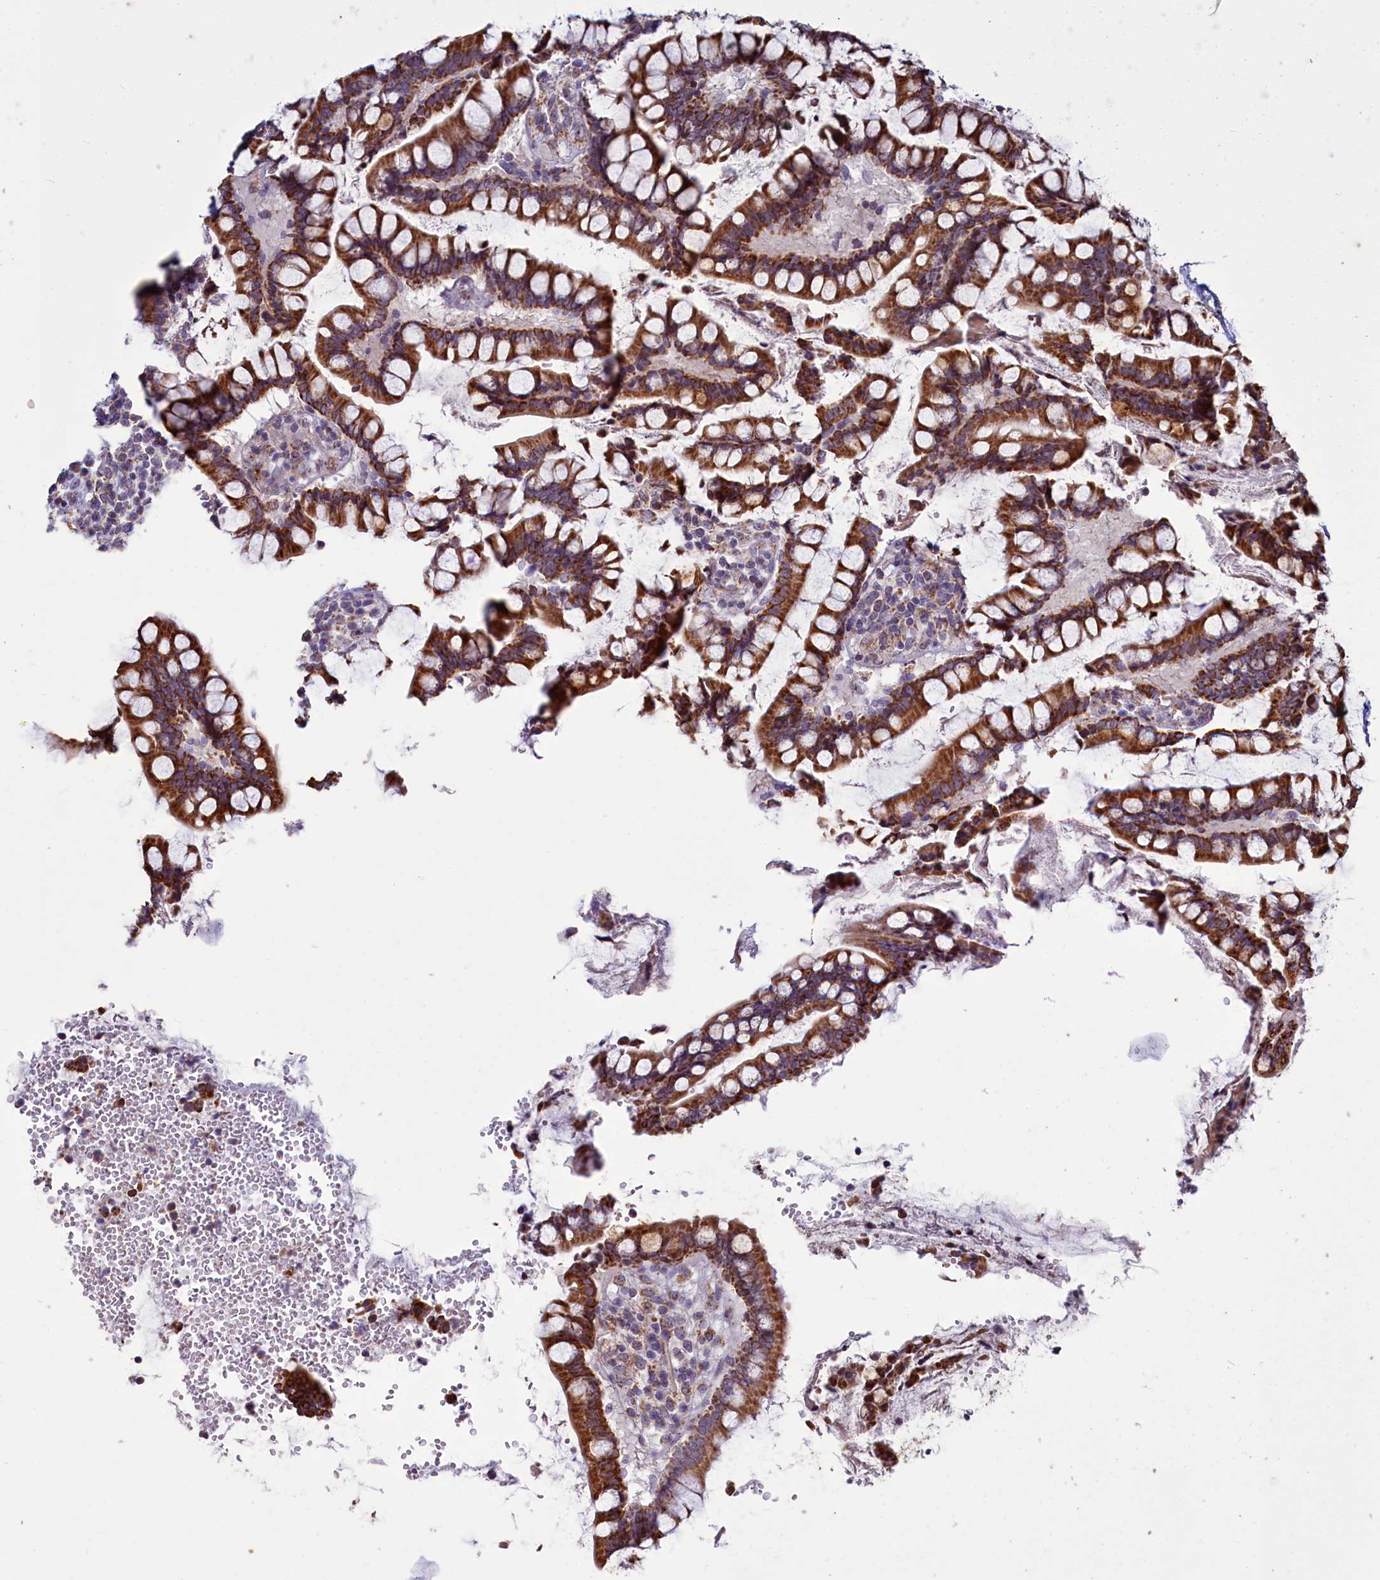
{"staining": {"intensity": "negative", "quantity": "none", "location": "none"}, "tissue": "colon", "cell_type": "Endothelial cells", "image_type": "normal", "snomed": [{"axis": "morphology", "description": "Normal tissue, NOS"}, {"axis": "topography", "description": "Colon"}], "caption": "Colon stained for a protein using immunohistochemistry reveals no expression endothelial cells.", "gene": "DYNC2H1", "patient": {"sex": "female", "age": 79}}